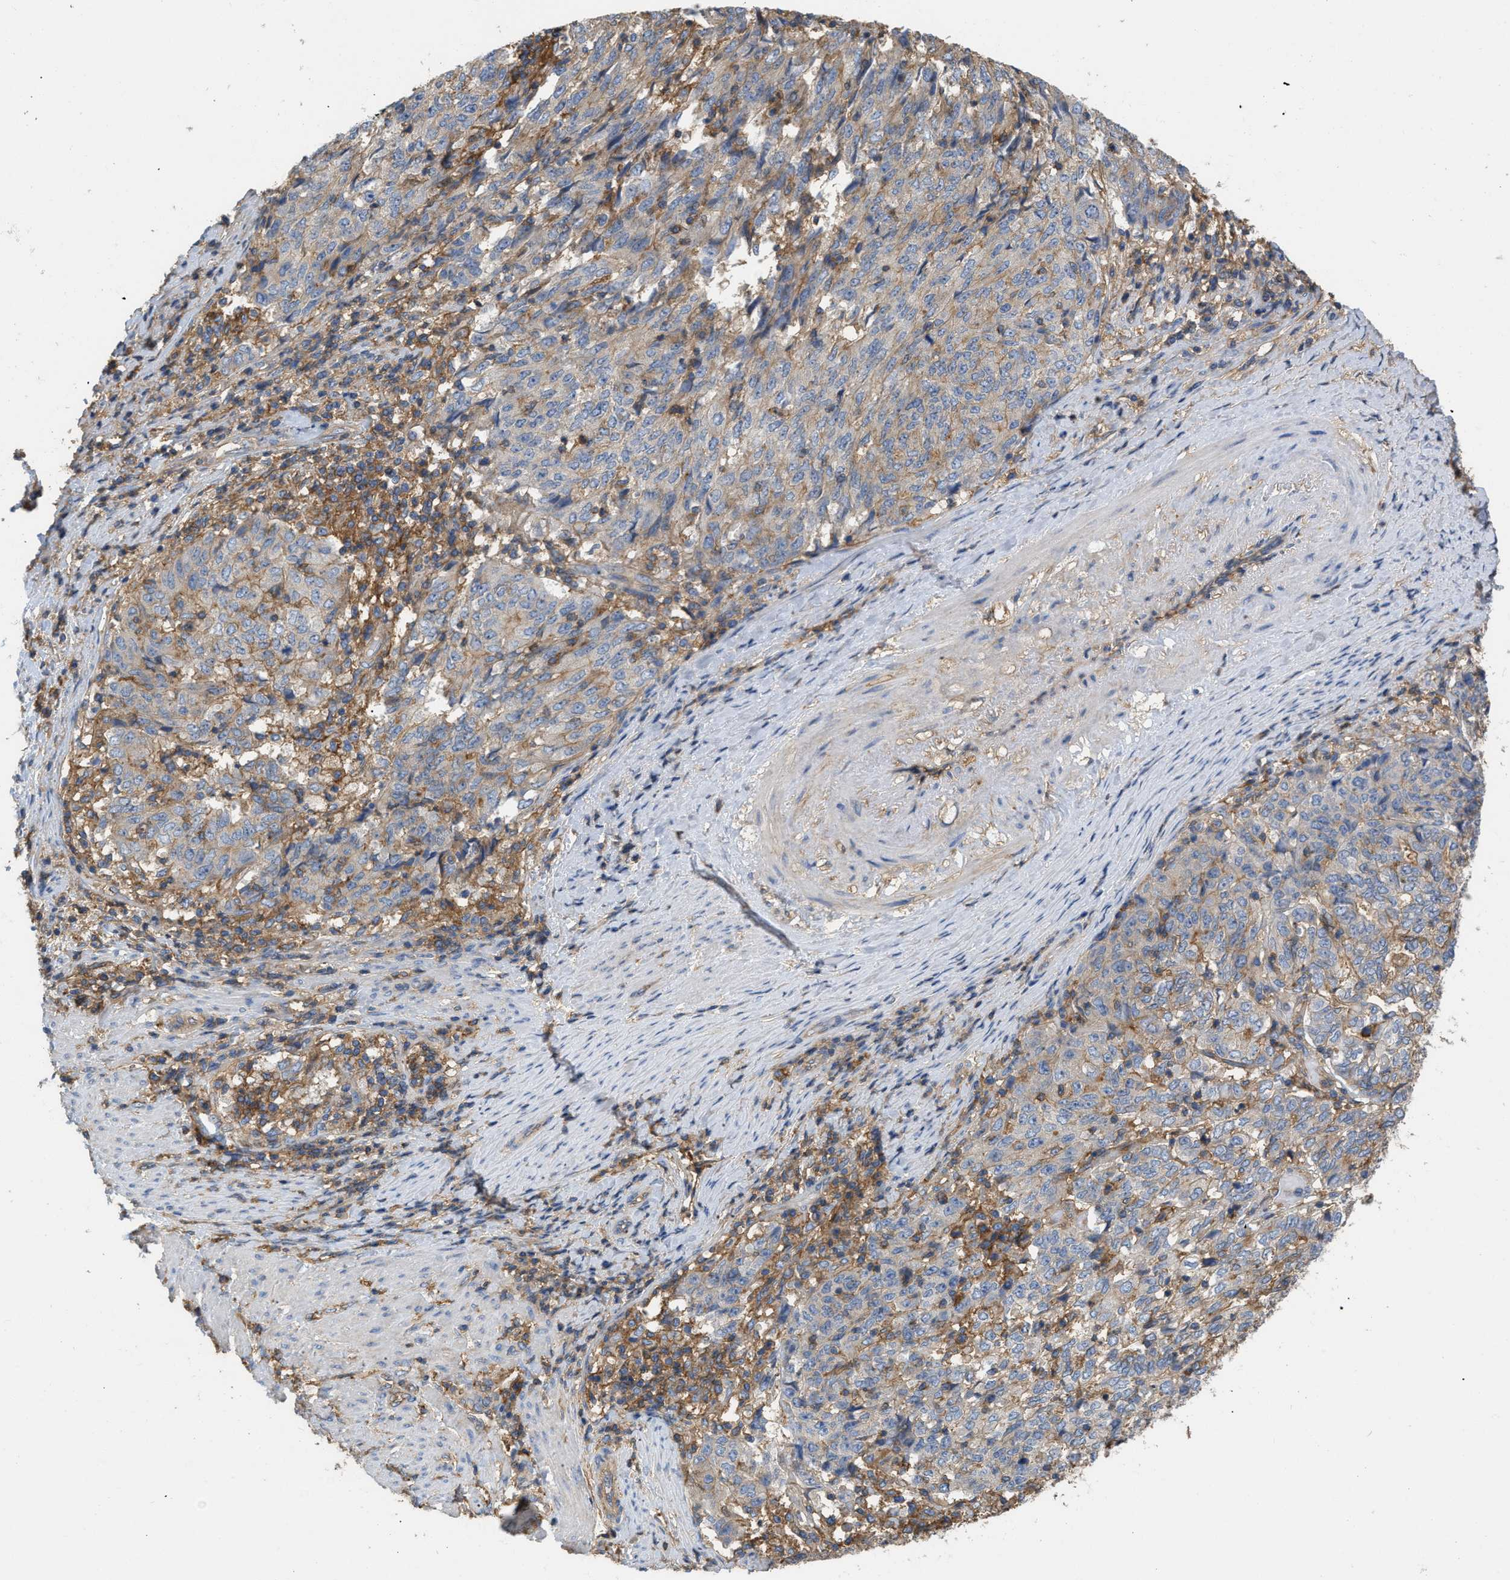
{"staining": {"intensity": "moderate", "quantity": "<25%", "location": "cytoplasmic/membranous"}, "tissue": "endometrial cancer", "cell_type": "Tumor cells", "image_type": "cancer", "snomed": [{"axis": "morphology", "description": "Adenocarcinoma, NOS"}, {"axis": "topography", "description": "Endometrium"}], "caption": "Protein positivity by immunohistochemistry displays moderate cytoplasmic/membranous expression in about <25% of tumor cells in endometrial cancer (adenocarcinoma).", "gene": "GNB4", "patient": {"sex": "female", "age": 80}}